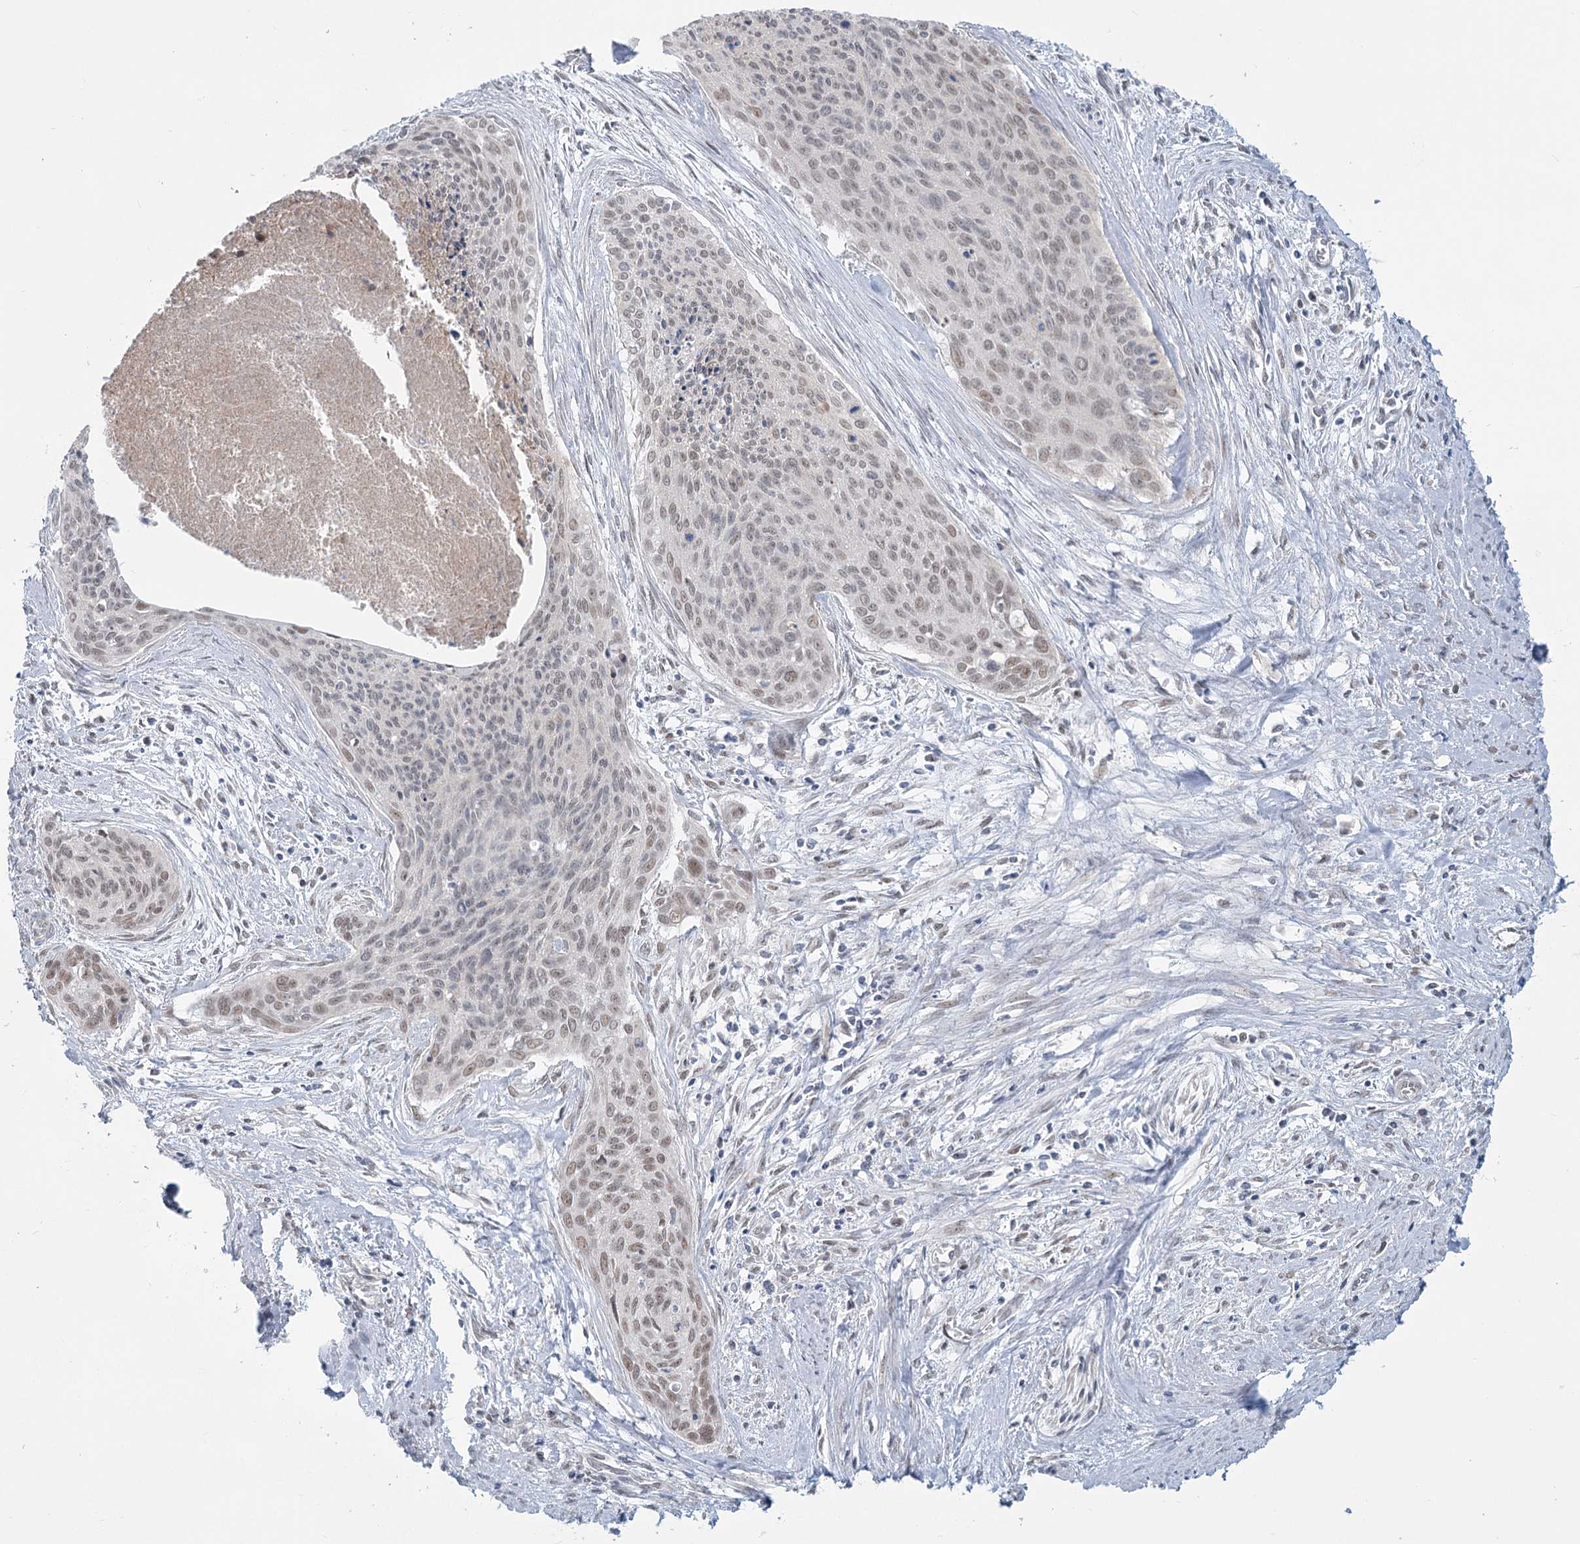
{"staining": {"intensity": "weak", "quantity": "25%-75%", "location": "nuclear"}, "tissue": "cervical cancer", "cell_type": "Tumor cells", "image_type": "cancer", "snomed": [{"axis": "morphology", "description": "Squamous cell carcinoma, NOS"}, {"axis": "topography", "description": "Cervix"}], "caption": "Tumor cells display low levels of weak nuclear staining in approximately 25%-75% of cells in human cervical squamous cell carcinoma.", "gene": "MTG1", "patient": {"sex": "female", "age": 55}}